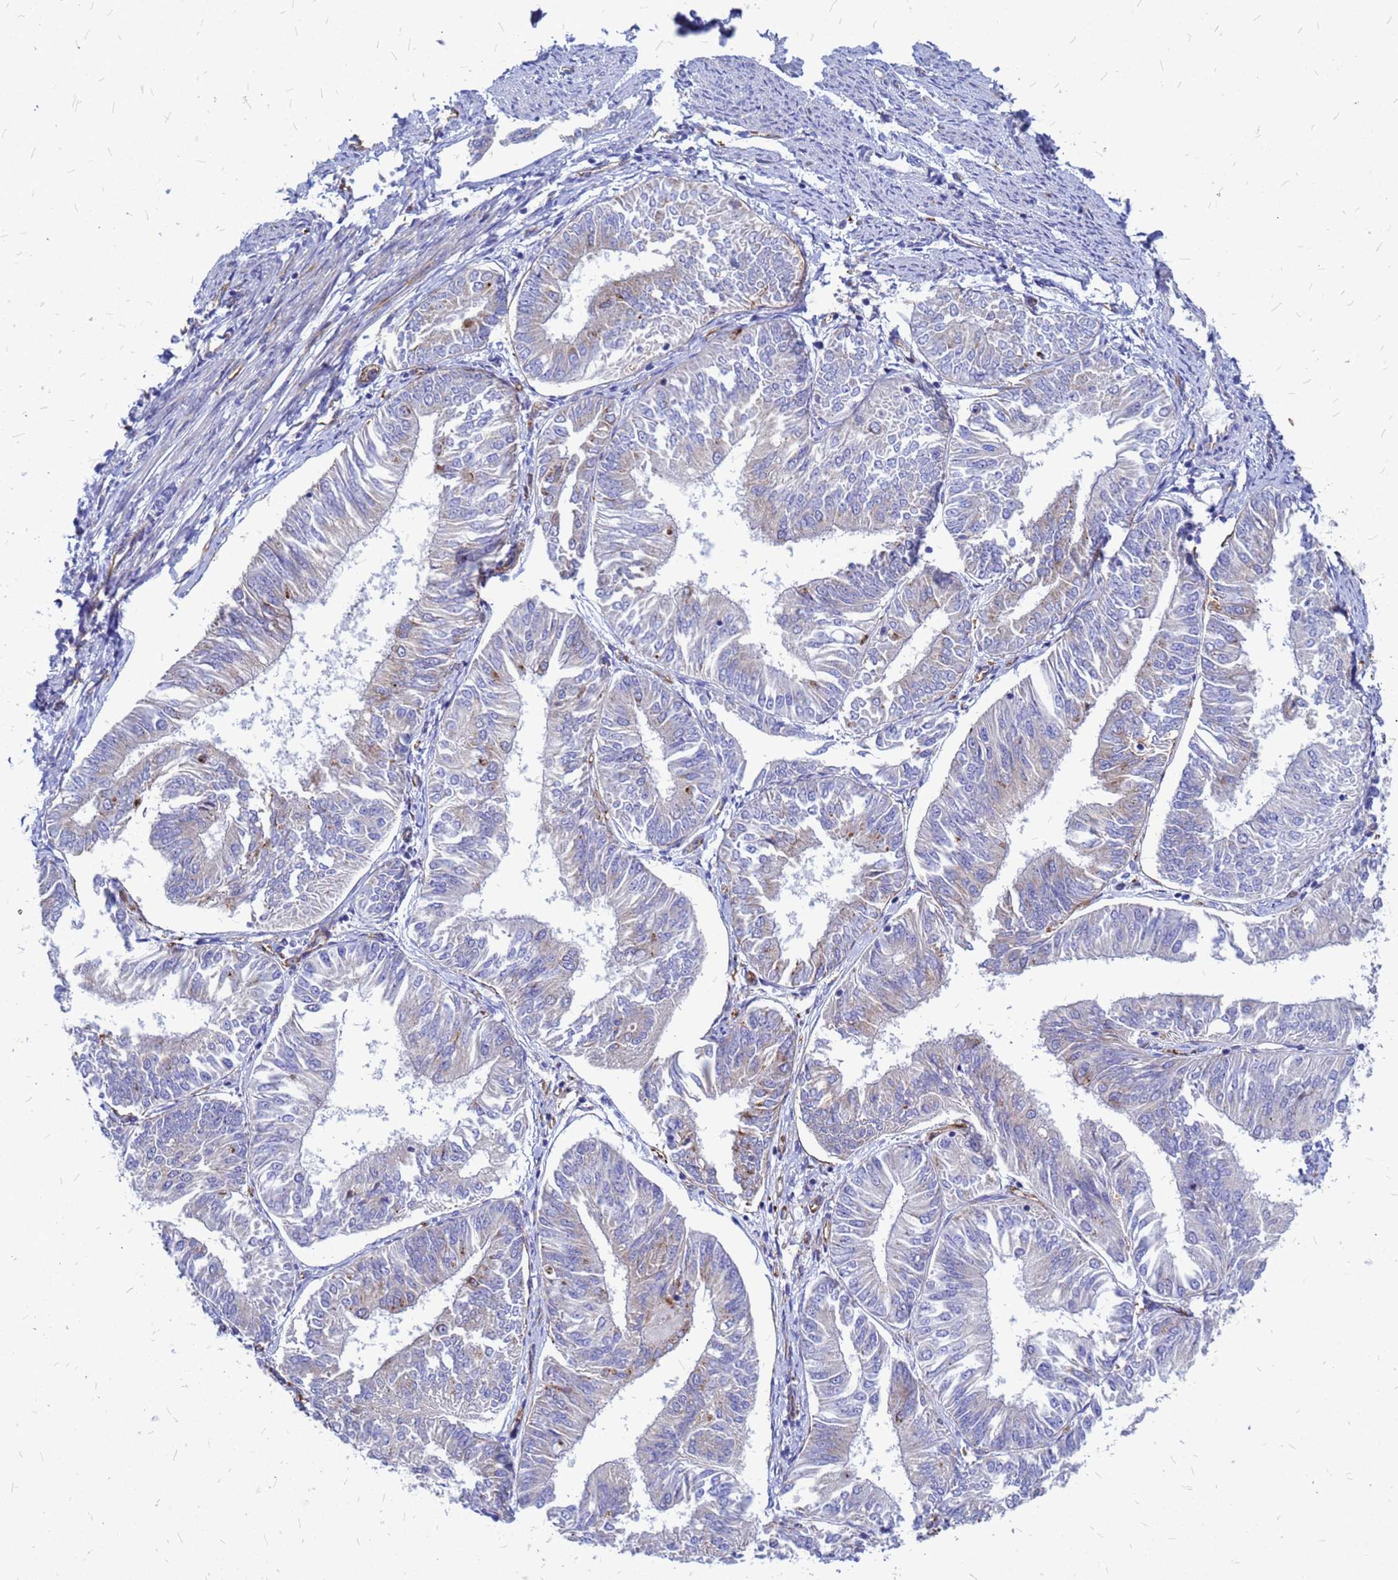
{"staining": {"intensity": "negative", "quantity": "none", "location": "none"}, "tissue": "endometrial cancer", "cell_type": "Tumor cells", "image_type": "cancer", "snomed": [{"axis": "morphology", "description": "Adenocarcinoma, NOS"}, {"axis": "topography", "description": "Endometrium"}], "caption": "A micrograph of adenocarcinoma (endometrial) stained for a protein reveals no brown staining in tumor cells.", "gene": "NOSTRIN", "patient": {"sex": "female", "age": 58}}